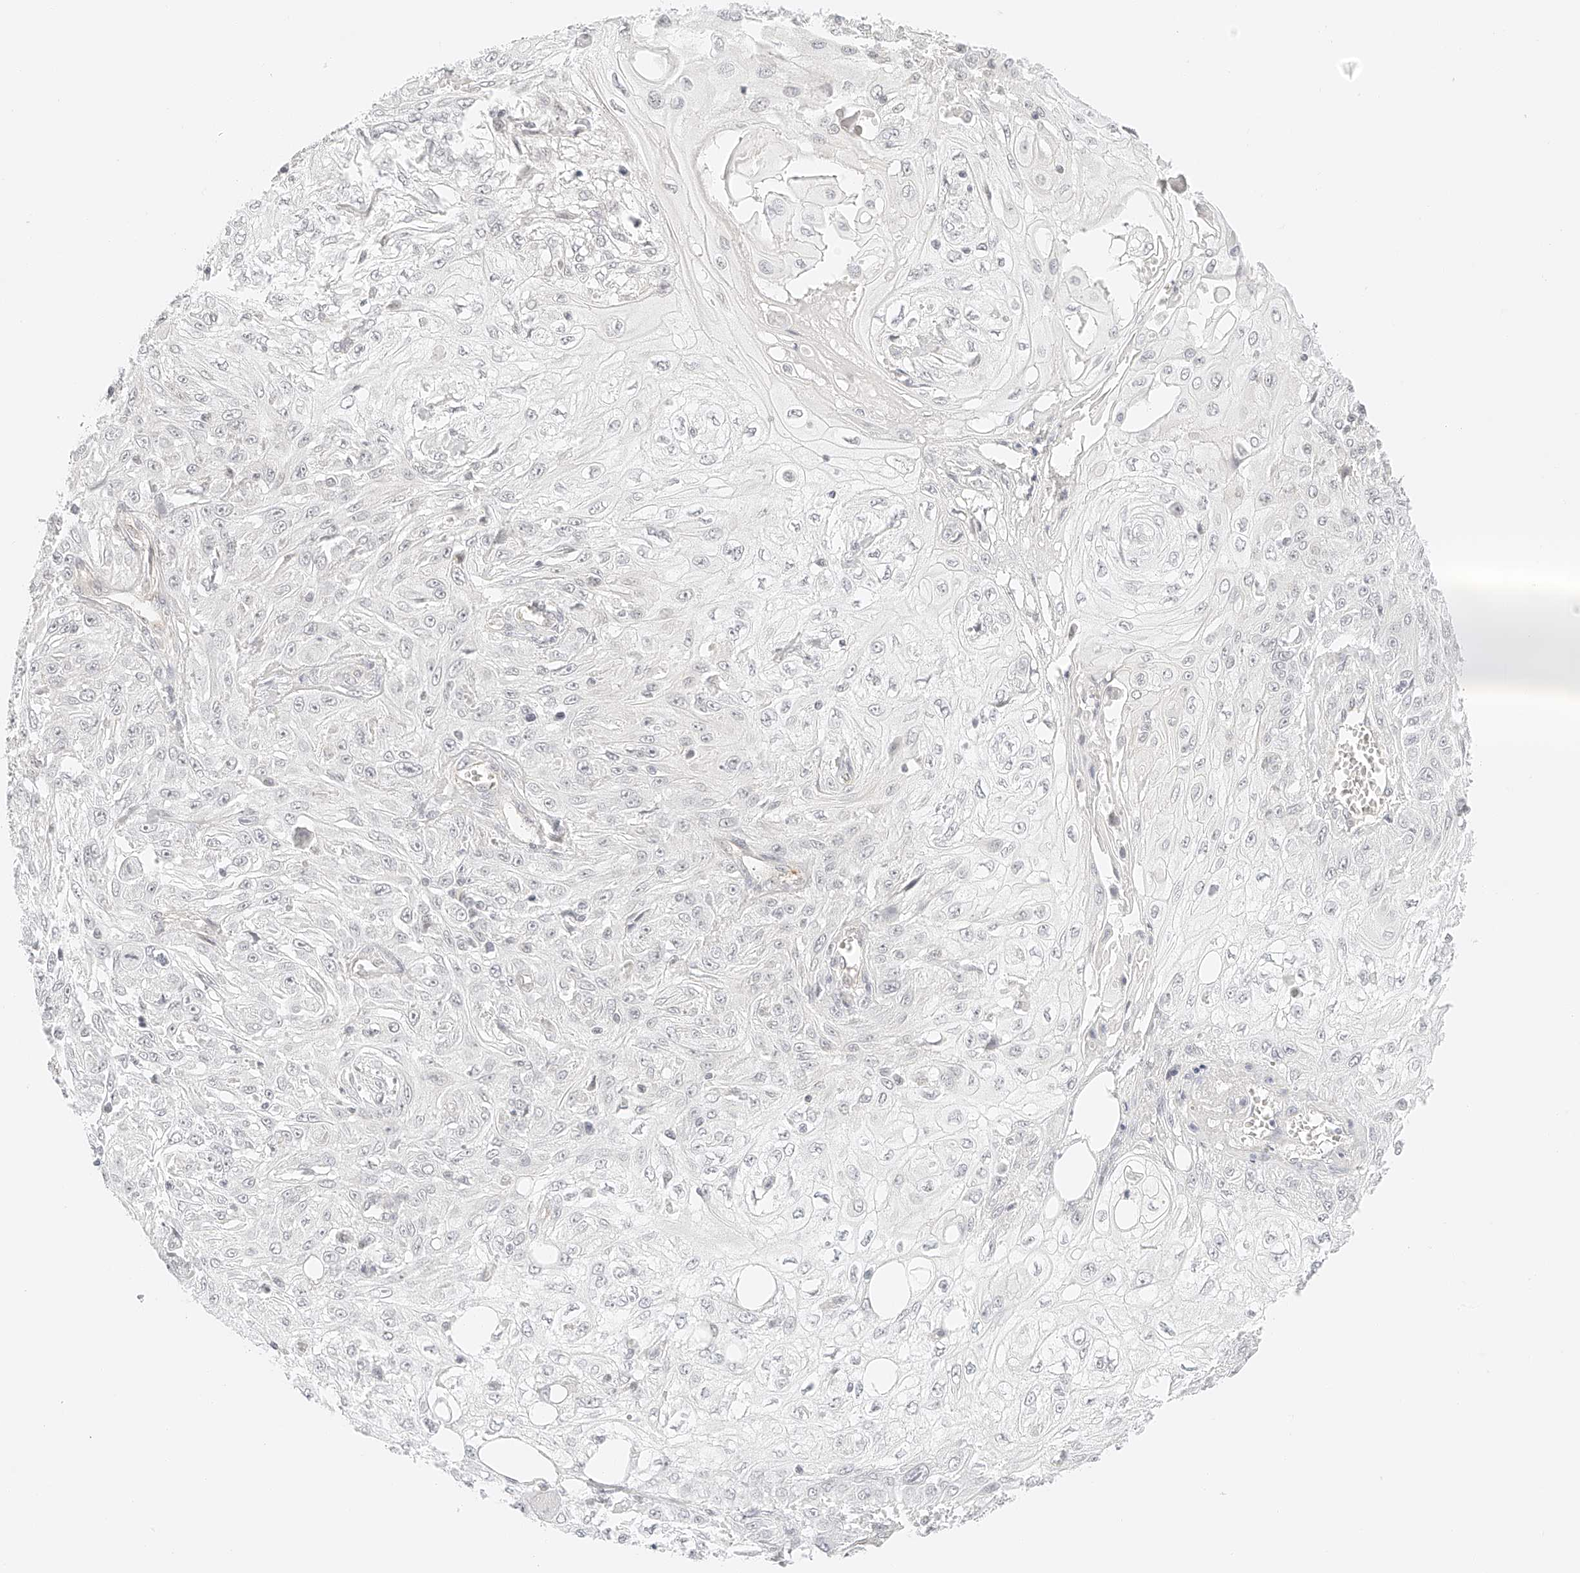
{"staining": {"intensity": "negative", "quantity": "none", "location": "none"}, "tissue": "skin cancer", "cell_type": "Tumor cells", "image_type": "cancer", "snomed": [{"axis": "morphology", "description": "Squamous cell carcinoma, NOS"}, {"axis": "morphology", "description": "Squamous cell carcinoma, metastatic, NOS"}, {"axis": "topography", "description": "Skin"}, {"axis": "topography", "description": "Lymph node"}], "caption": "Immunohistochemical staining of human skin cancer reveals no significant expression in tumor cells. Nuclei are stained in blue.", "gene": "ZFP69", "patient": {"sex": "male", "age": 75}}